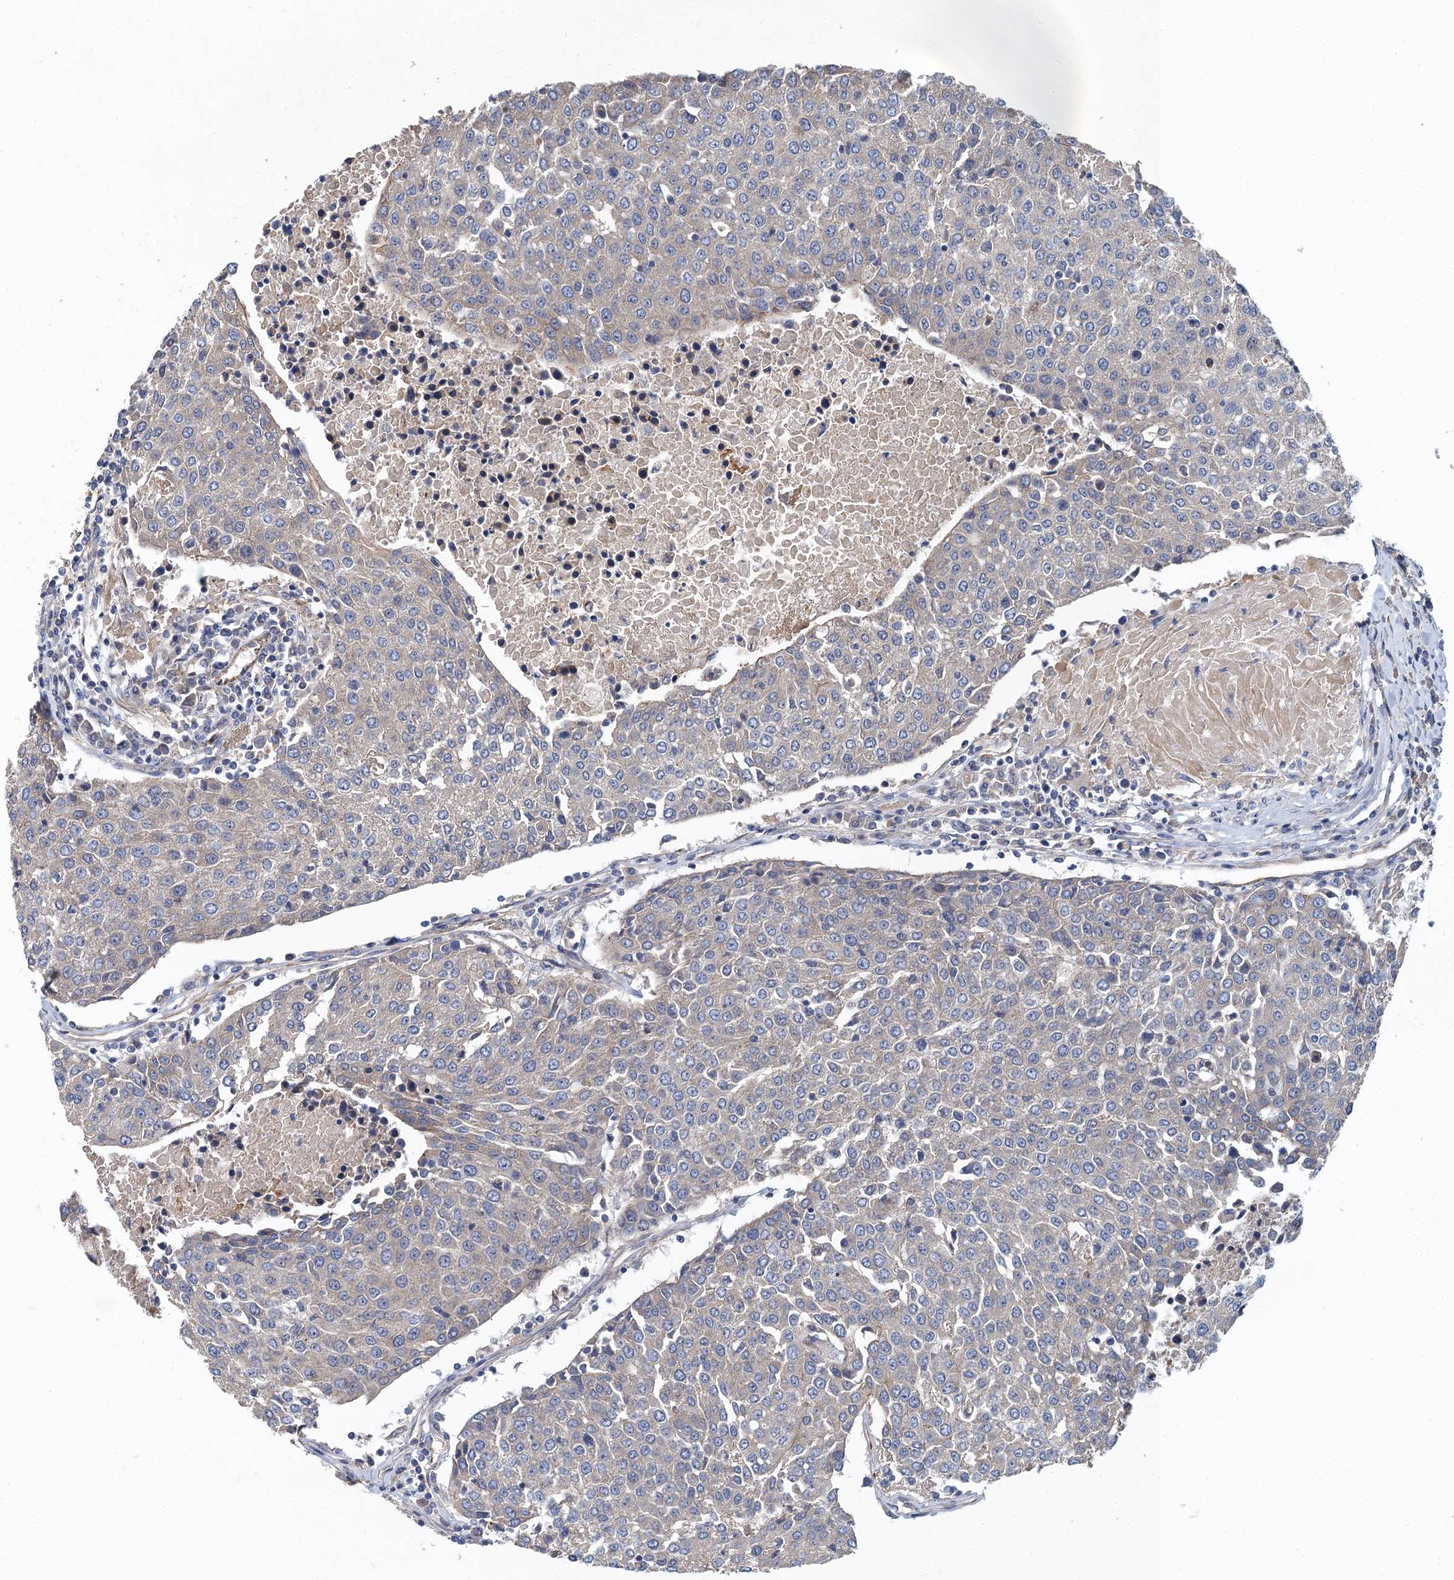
{"staining": {"intensity": "negative", "quantity": "none", "location": "none"}, "tissue": "urothelial cancer", "cell_type": "Tumor cells", "image_type": "cancer", "snomed": [{"axis": "morphology", "description": "Urothelial carcinoma, High grade"}, {"axis": "topography", "description": "Urinary bladder"}], "caption": "Immunohistochemistry (IHC) photomicrograph of neoplastic tissue: urothelial cancer stained with DAB (3,3'-diaminobenzidine) displays no significant protein positivity in tumor cells.", "gene": "PJA2", "patient": {"sex": "female", "age": 85}}